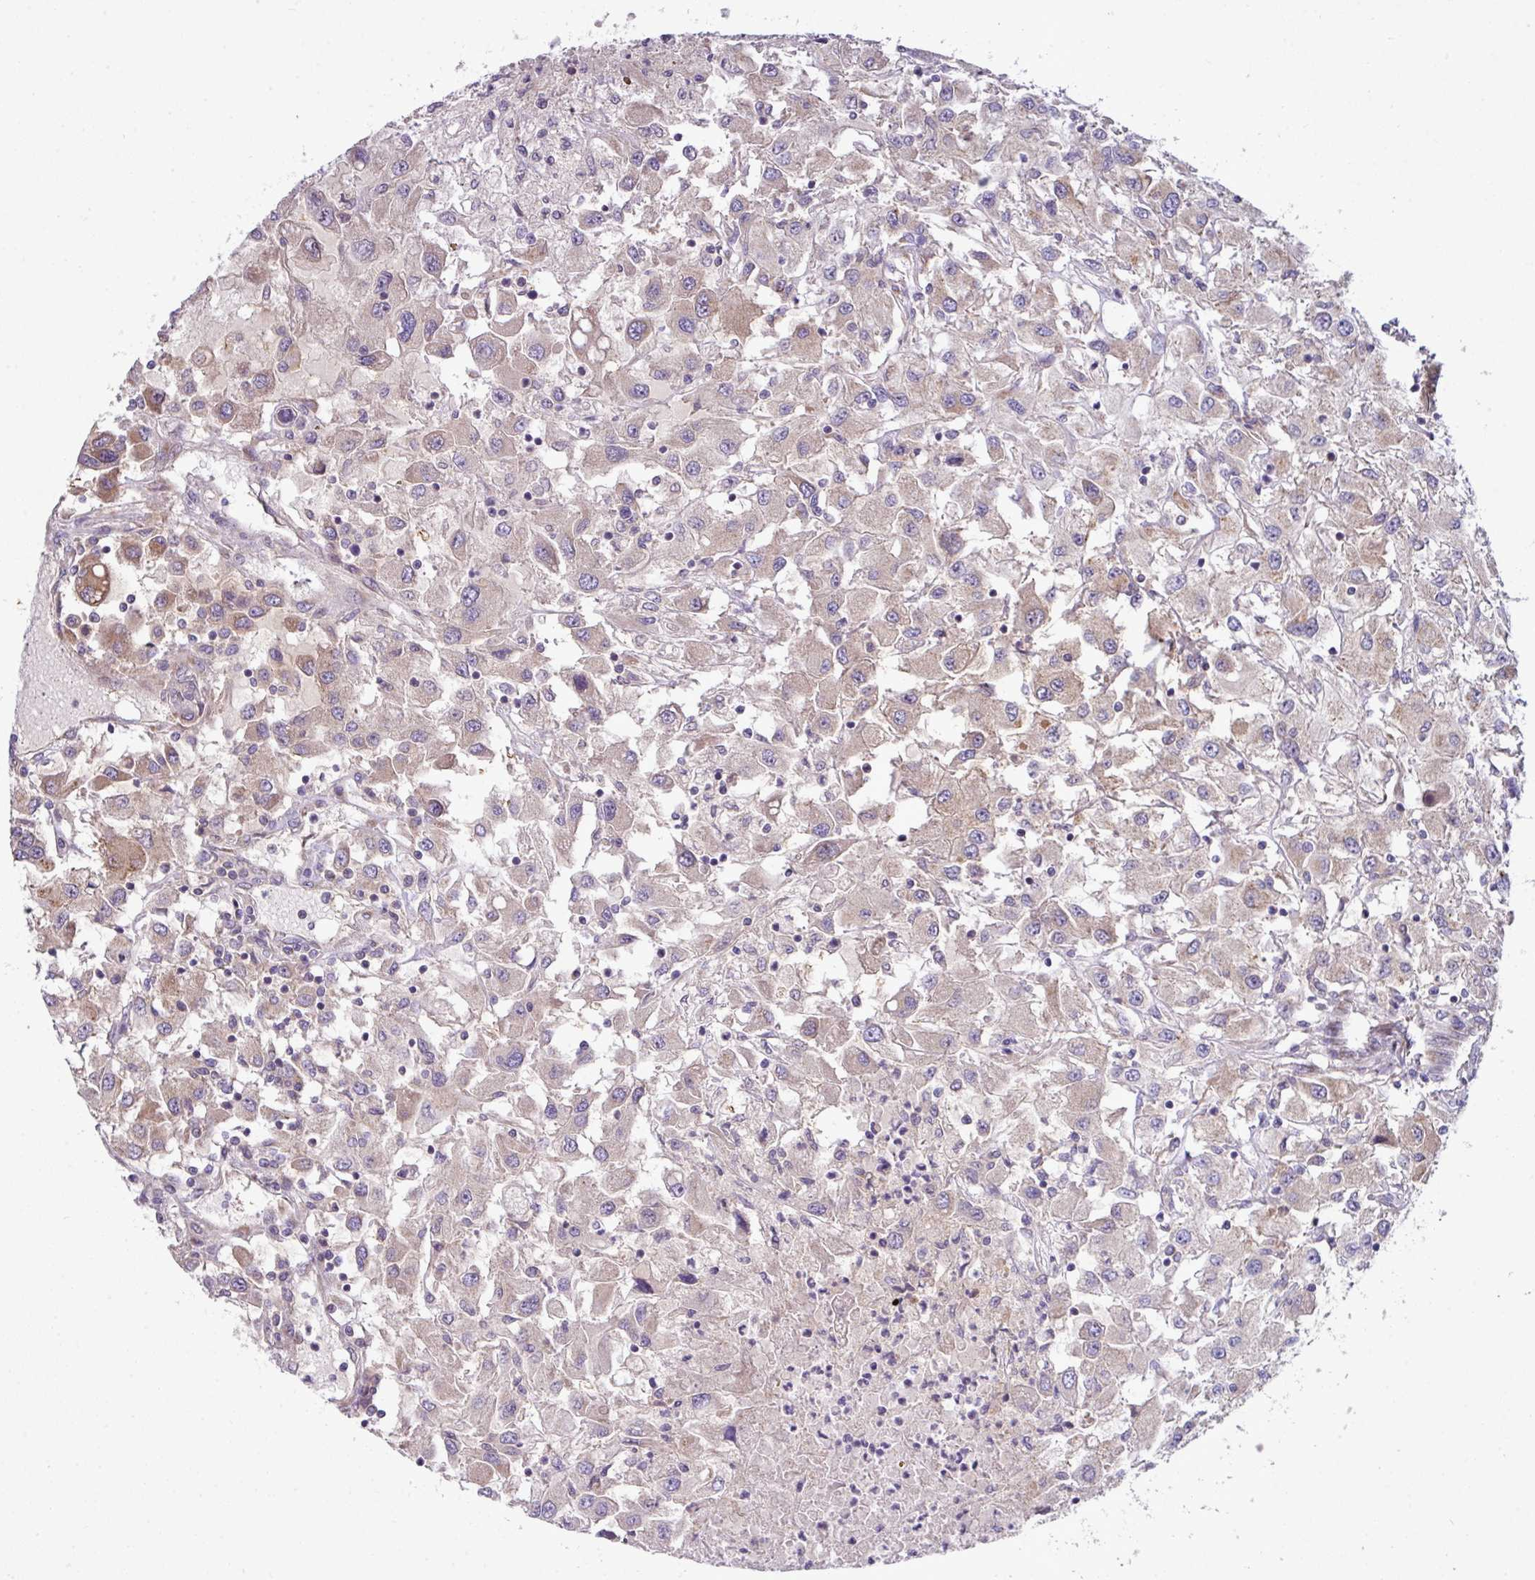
{"staining": {"intensity": "moderate", "quantity": "25%-75%", "location": "cytoplasmic/membranous"}, "tissue": "renal cancer", "cell_type": "Tumor cells", "image_type": "cancer", "snomed": [{"axis": "morphology", "description": "Adenocarcinoma, NOS"}, {"axis": "topography", "description": "Kidney"}], "caption": "Immunohistochemistry (IHC) of human renal cancer (adenocarcinoma) shows medium levels of moderate cytoplasmic/membranous expression in about 25%-75% of tumor cells. (DAB (3,3'-diaminobenzidine) IHC, brown staining for protein, blue staining for nuclei).", "gene": "VTI1A", "patient": {"sex": "female", "age": 67}}